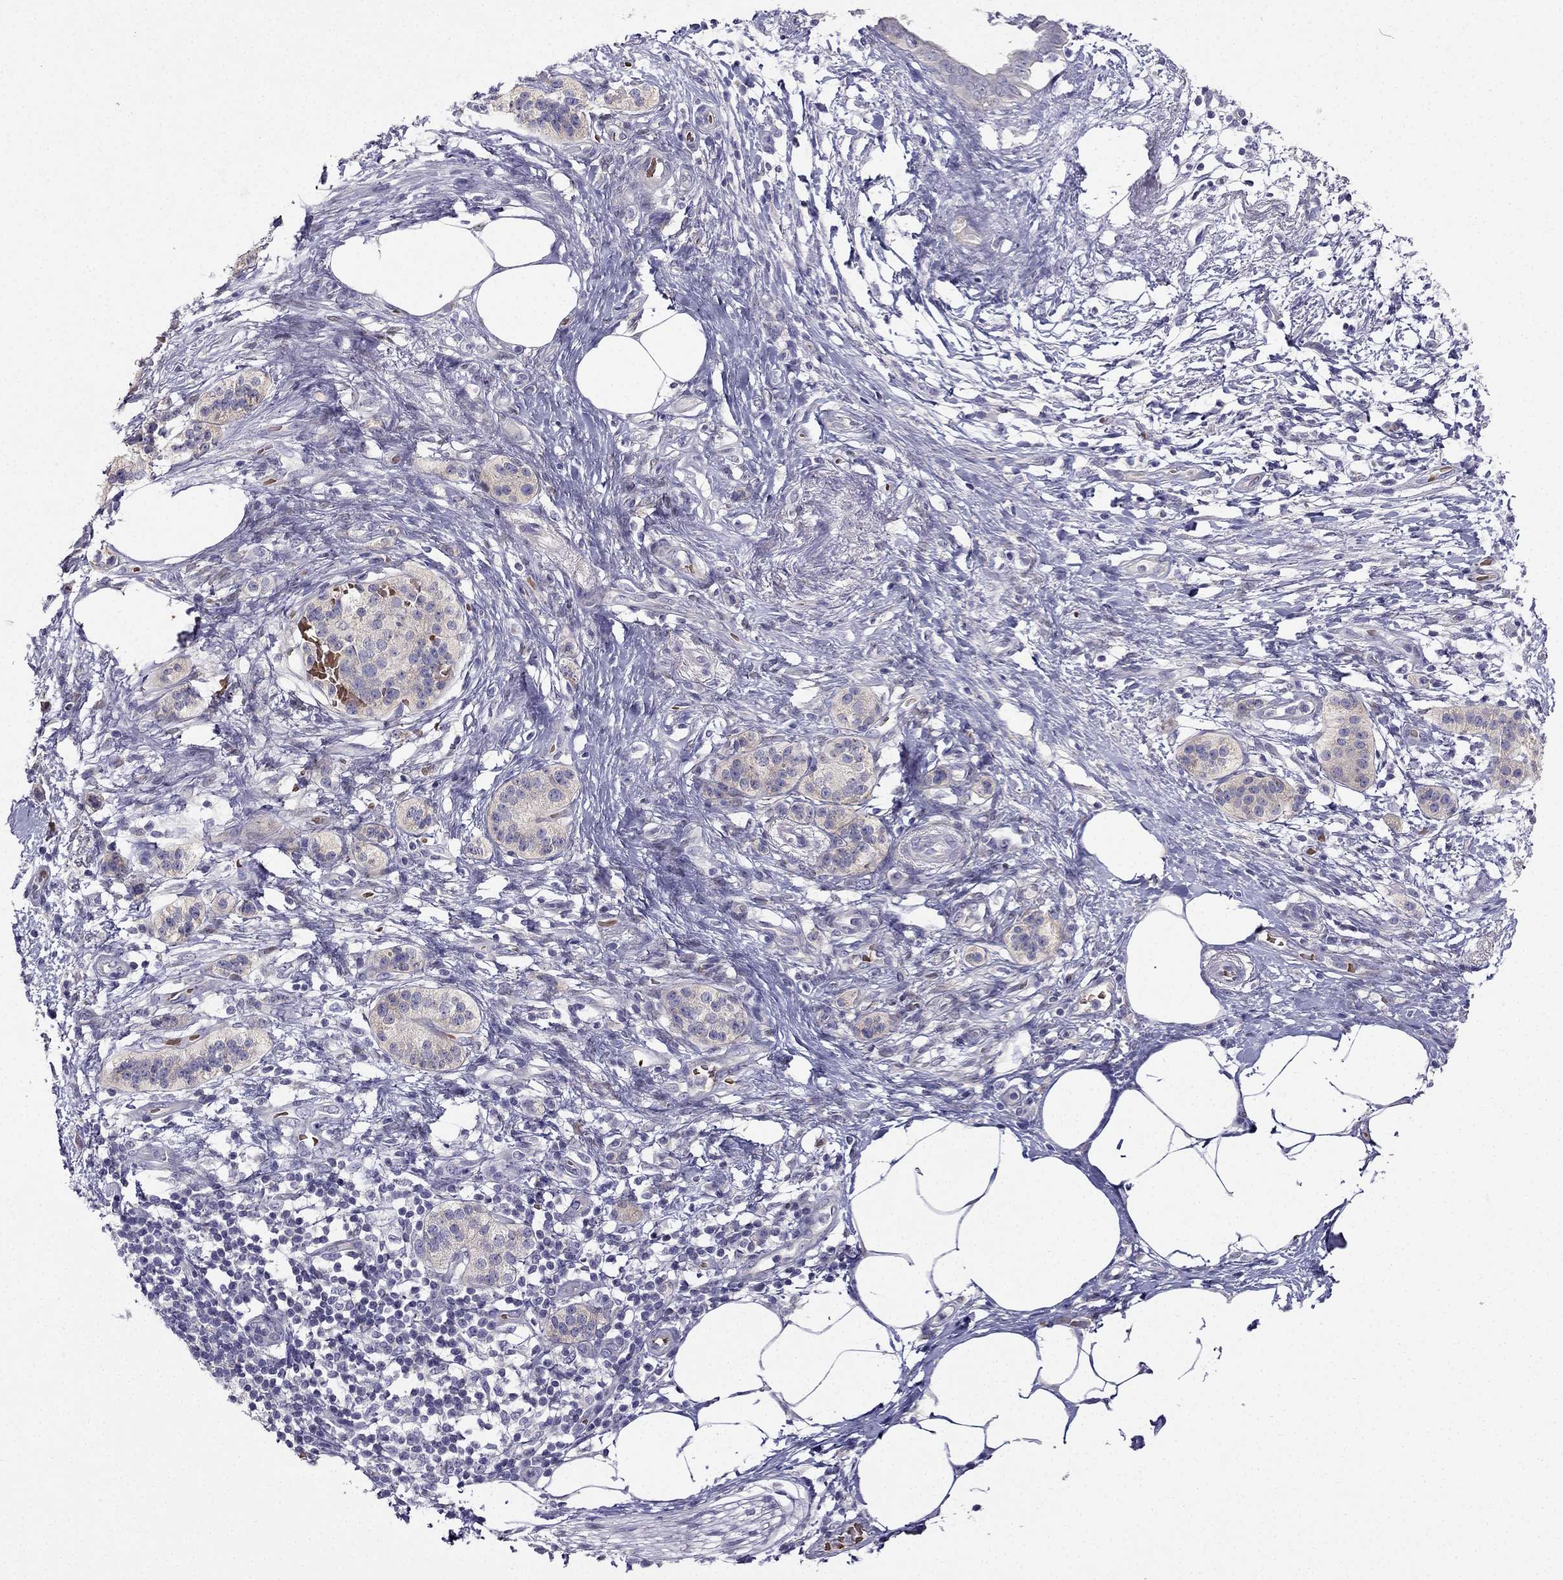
{"staining": {"intensity": "negative", "quantity": "none", "location": "none"}, "tissue": "pancreatic cancer", "cell_type": "Tumor cells", "image_type": "cancer", "snomed": [{"axis": "morphology", "description": "Adenocarcinoma, NOS"}, {"axis": "topography", "description": "Pancreas"}], "caption": "Immunohistochemistry photomicrograph of neoplastic tissue: pancreatic cancer (adenocarcinoma) stained with DAB displays no significant protein staining in tumor cells.", "gene": "RSPH14", "patient": {"sex": "female", "age": 72}}